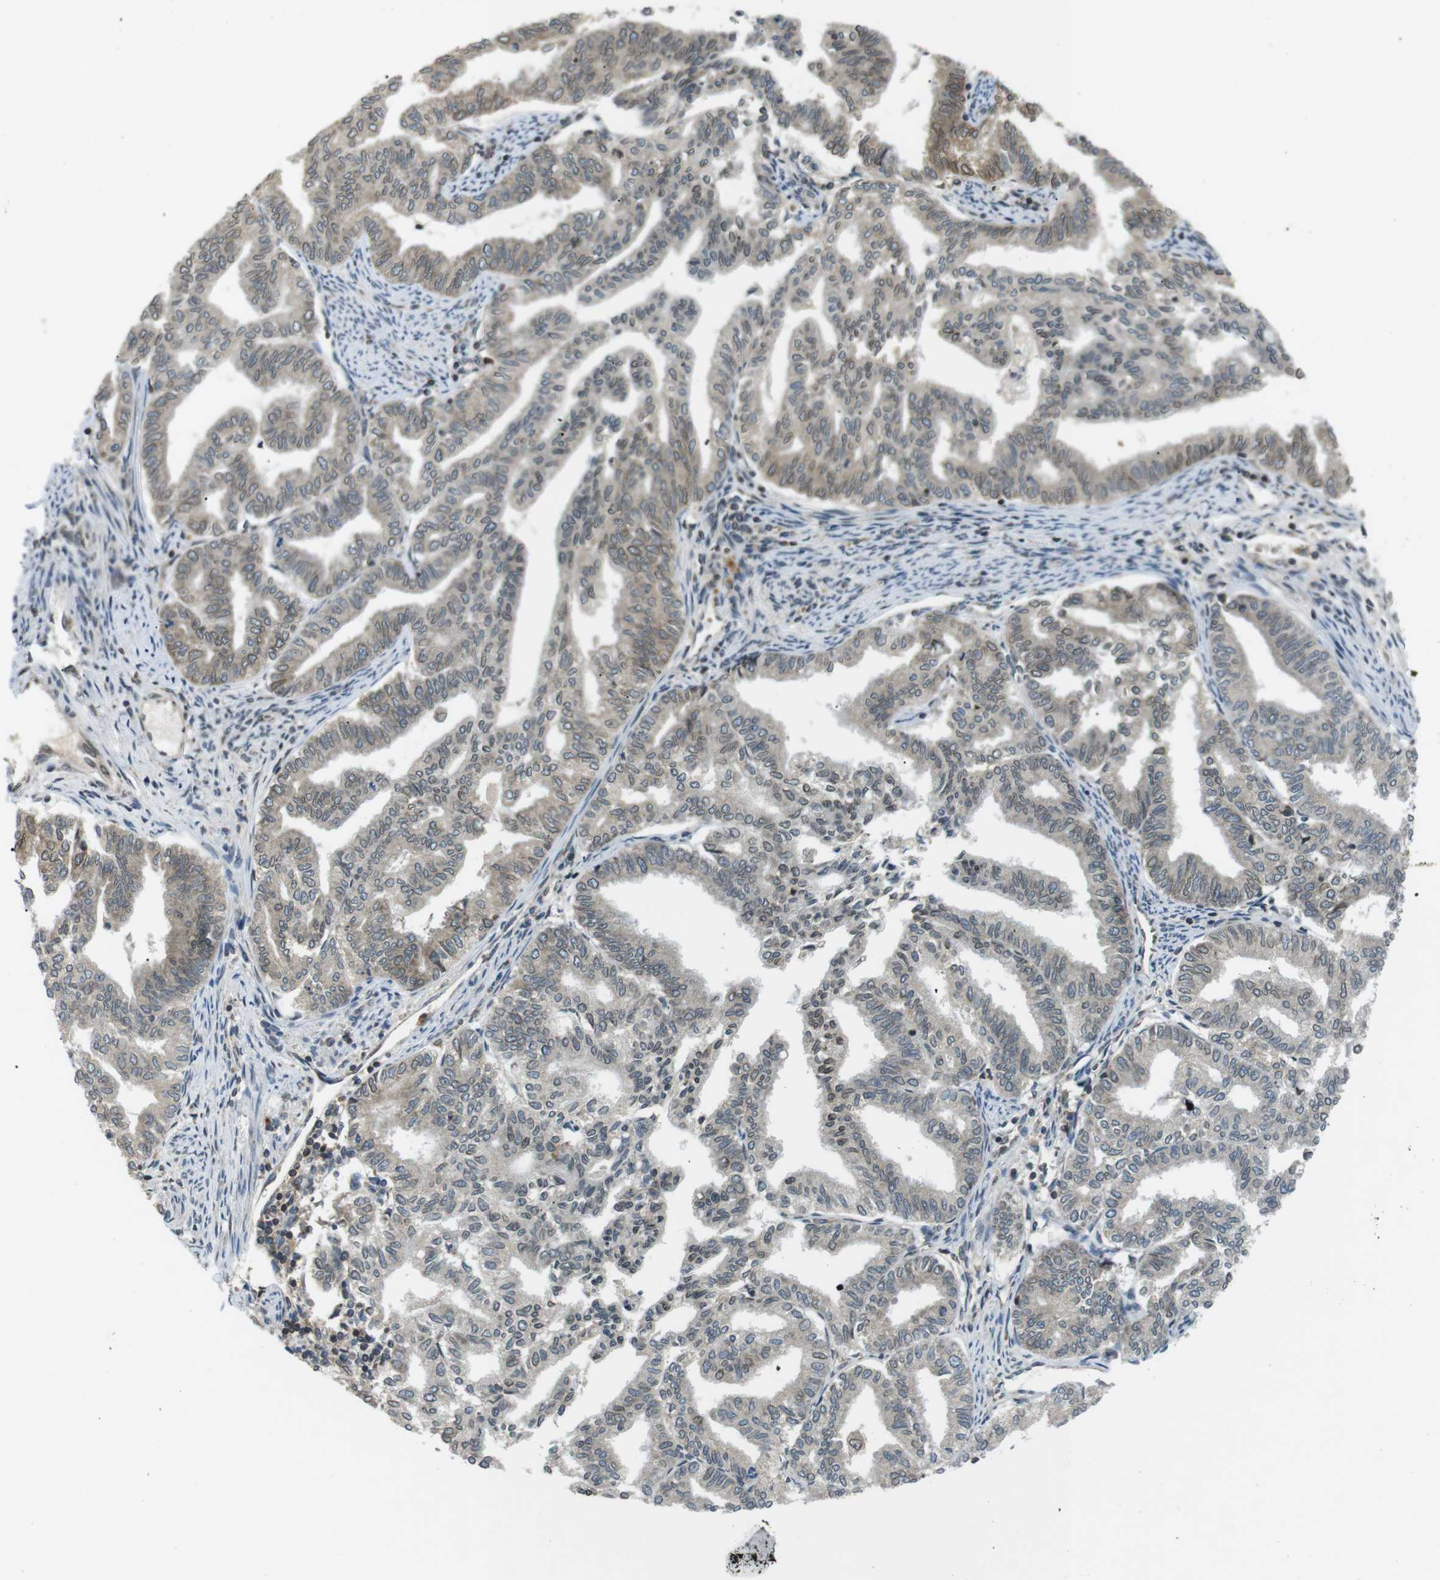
{"staining": {"intensity": "moderate", "quantity": "<25%", "location": "cytoplasmic/membranous,nuclear"}, "tissue": "endometrial cancer", "cell_type": "Tumor cells", "image_type": "cancer", "snomed": [{"axis": "morphology", "description": "Adenocarcinoma, NOS"}, {"axis": "topography", "description": "Endometrium"}], "caption": "The micrograph displays immunohistochemical staining of endometrial cancer. There is moderate cytoplasmic/membranous and nuclear expression is seen in approximately <25% of tumor cells.", "gene": "TMX4", "patient": {"sex": "female", "age": 79}}